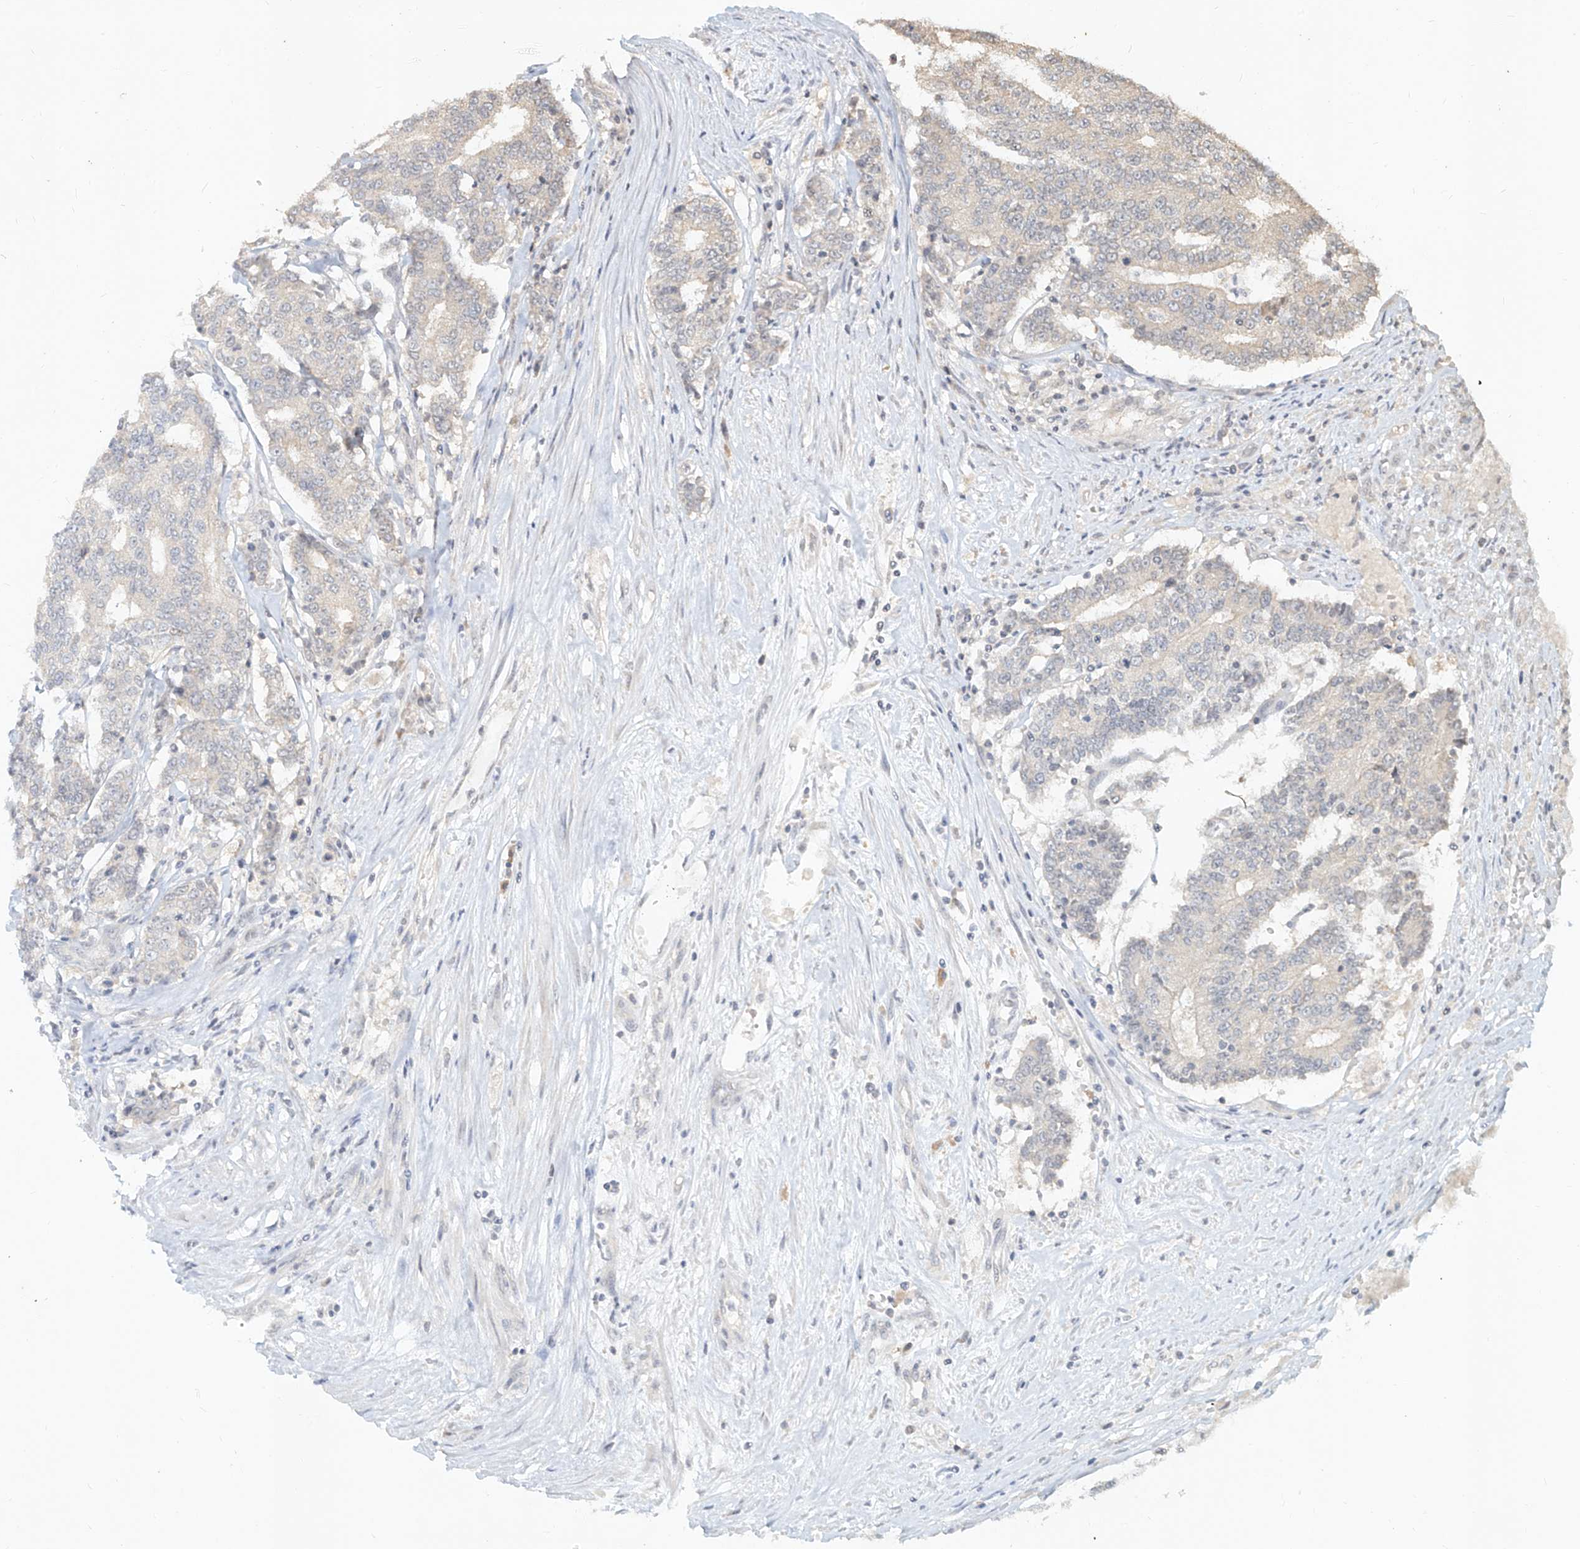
{"staining": {"intensity": "negative", "quantity": "none", "location": "none"}, "tissue": "prostate cancer", "cell_type": "Tumor cells", "image_type": "cancer", "snomed": [{"axis": "morphology", "description": "Normal tissue, NOS"}, {"axis": "morphology", "description": "Adenocarcinoma, High grade"}, {"axis": "topography", "description": "Prostate"}, {"axis": "topography", "description": "Seminal veicle"}], "caption": "Immunohistochemical staining of human prostate cancer demonstrates no significant expression in tumor cells.", "gene": "UBE2K", "patient": {"sex": "male", "age": 55}}